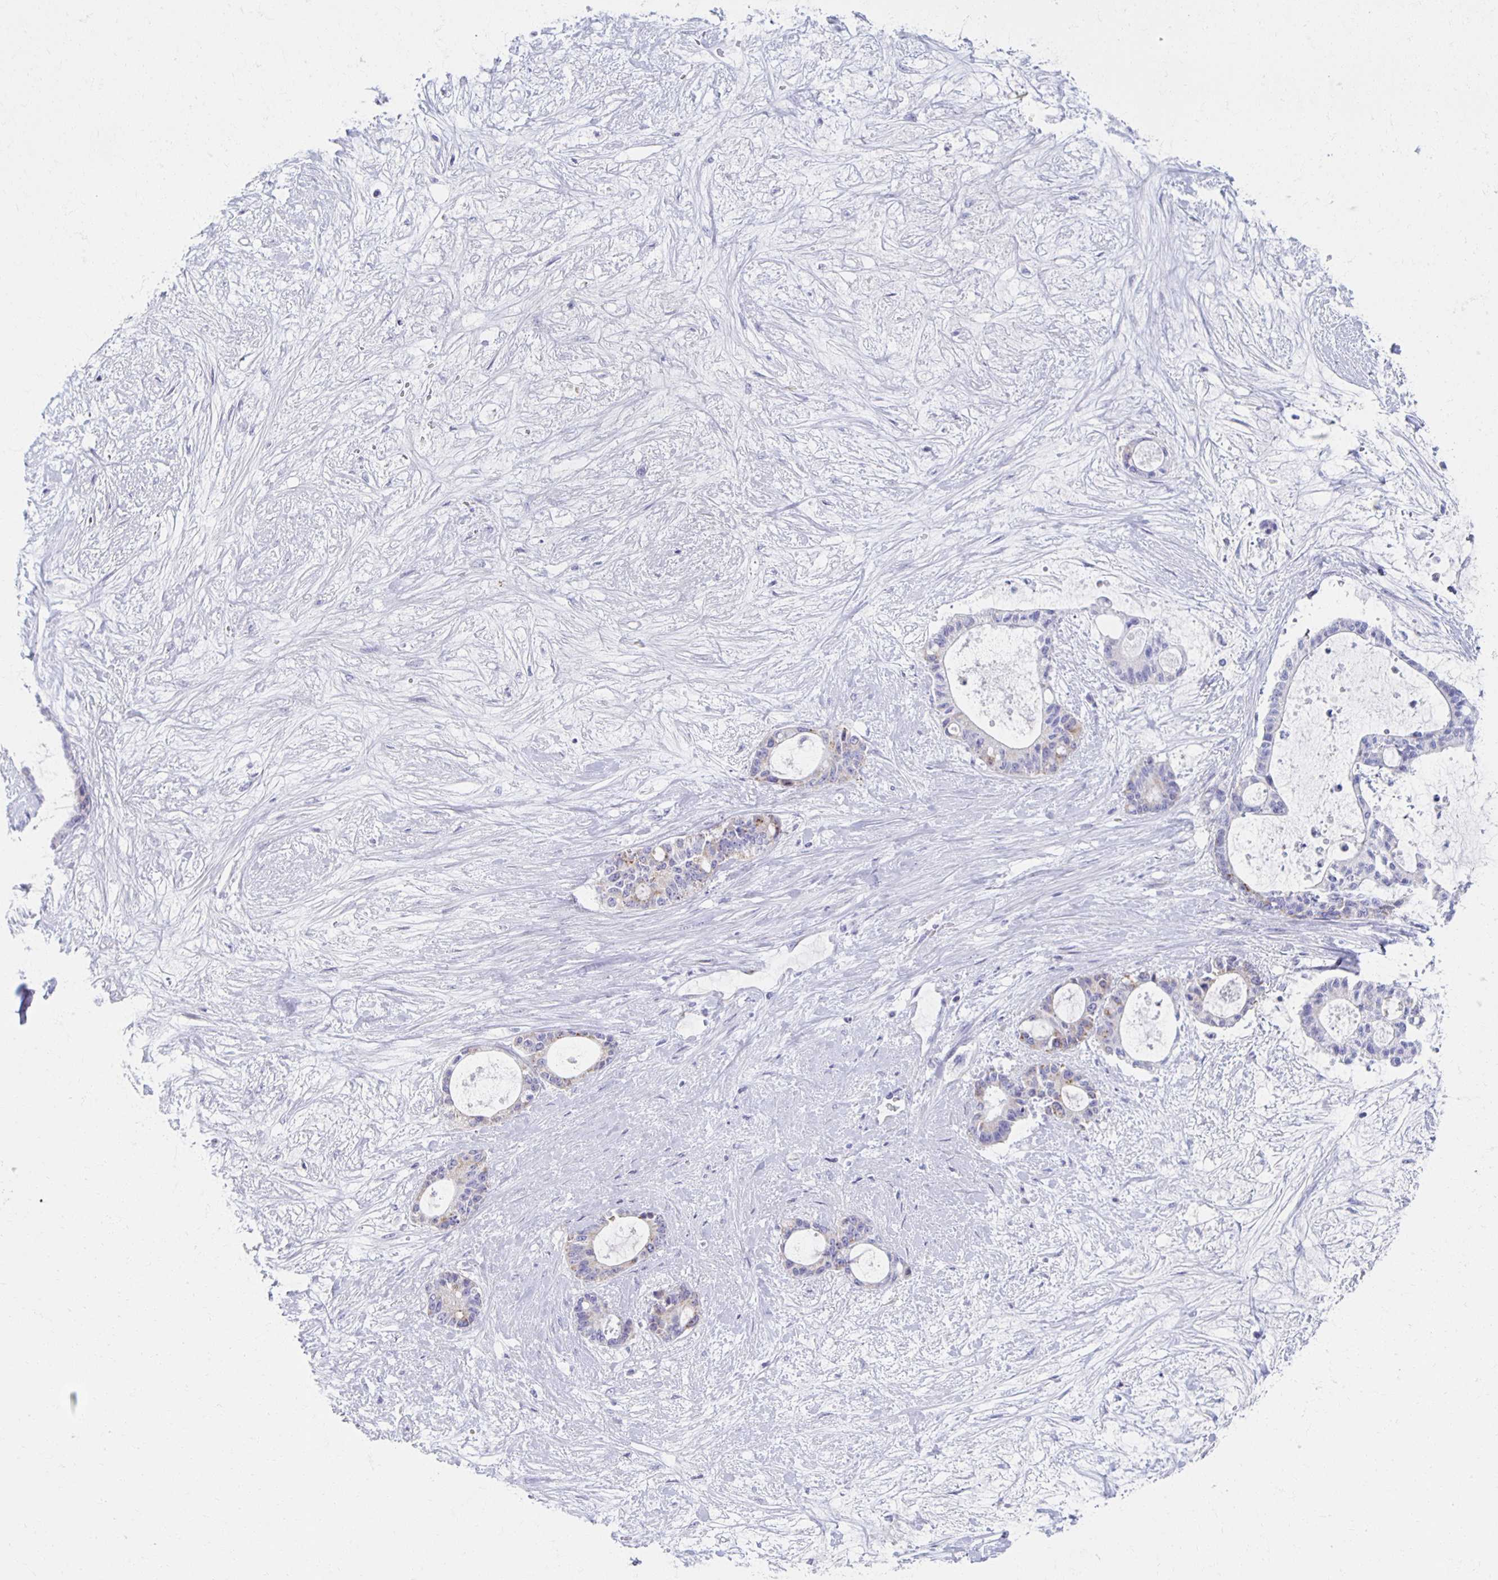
{"staining": {"intensity": "weak", "quantity": "25%-75%", "location": "cytoplasmic/membranous"}, "tissue": "liver cancer", "cell_type": "Tumor cells", "image_type": "cancer", "snomed": [{"axis": "morphology", "description": "Normal tissue, NOS"}, {"axis": "morphology", "description": "Cholangiocarcinoma"}, {"axis": "topography", "description": "Liver"}, {"axis": "topography", "description": "Peripheral nerve tissue"}], "caption": "Protein expression analysis of human cholangiocarcinoma (liver) reveals weak cytoplasmic/membranous positivity in approximately 25%-75% of tumor cells. (IHC, brightfield microscopy, high magnification).", "gene": "TEX44", "patient": {"sex": "female", "age": 73}}